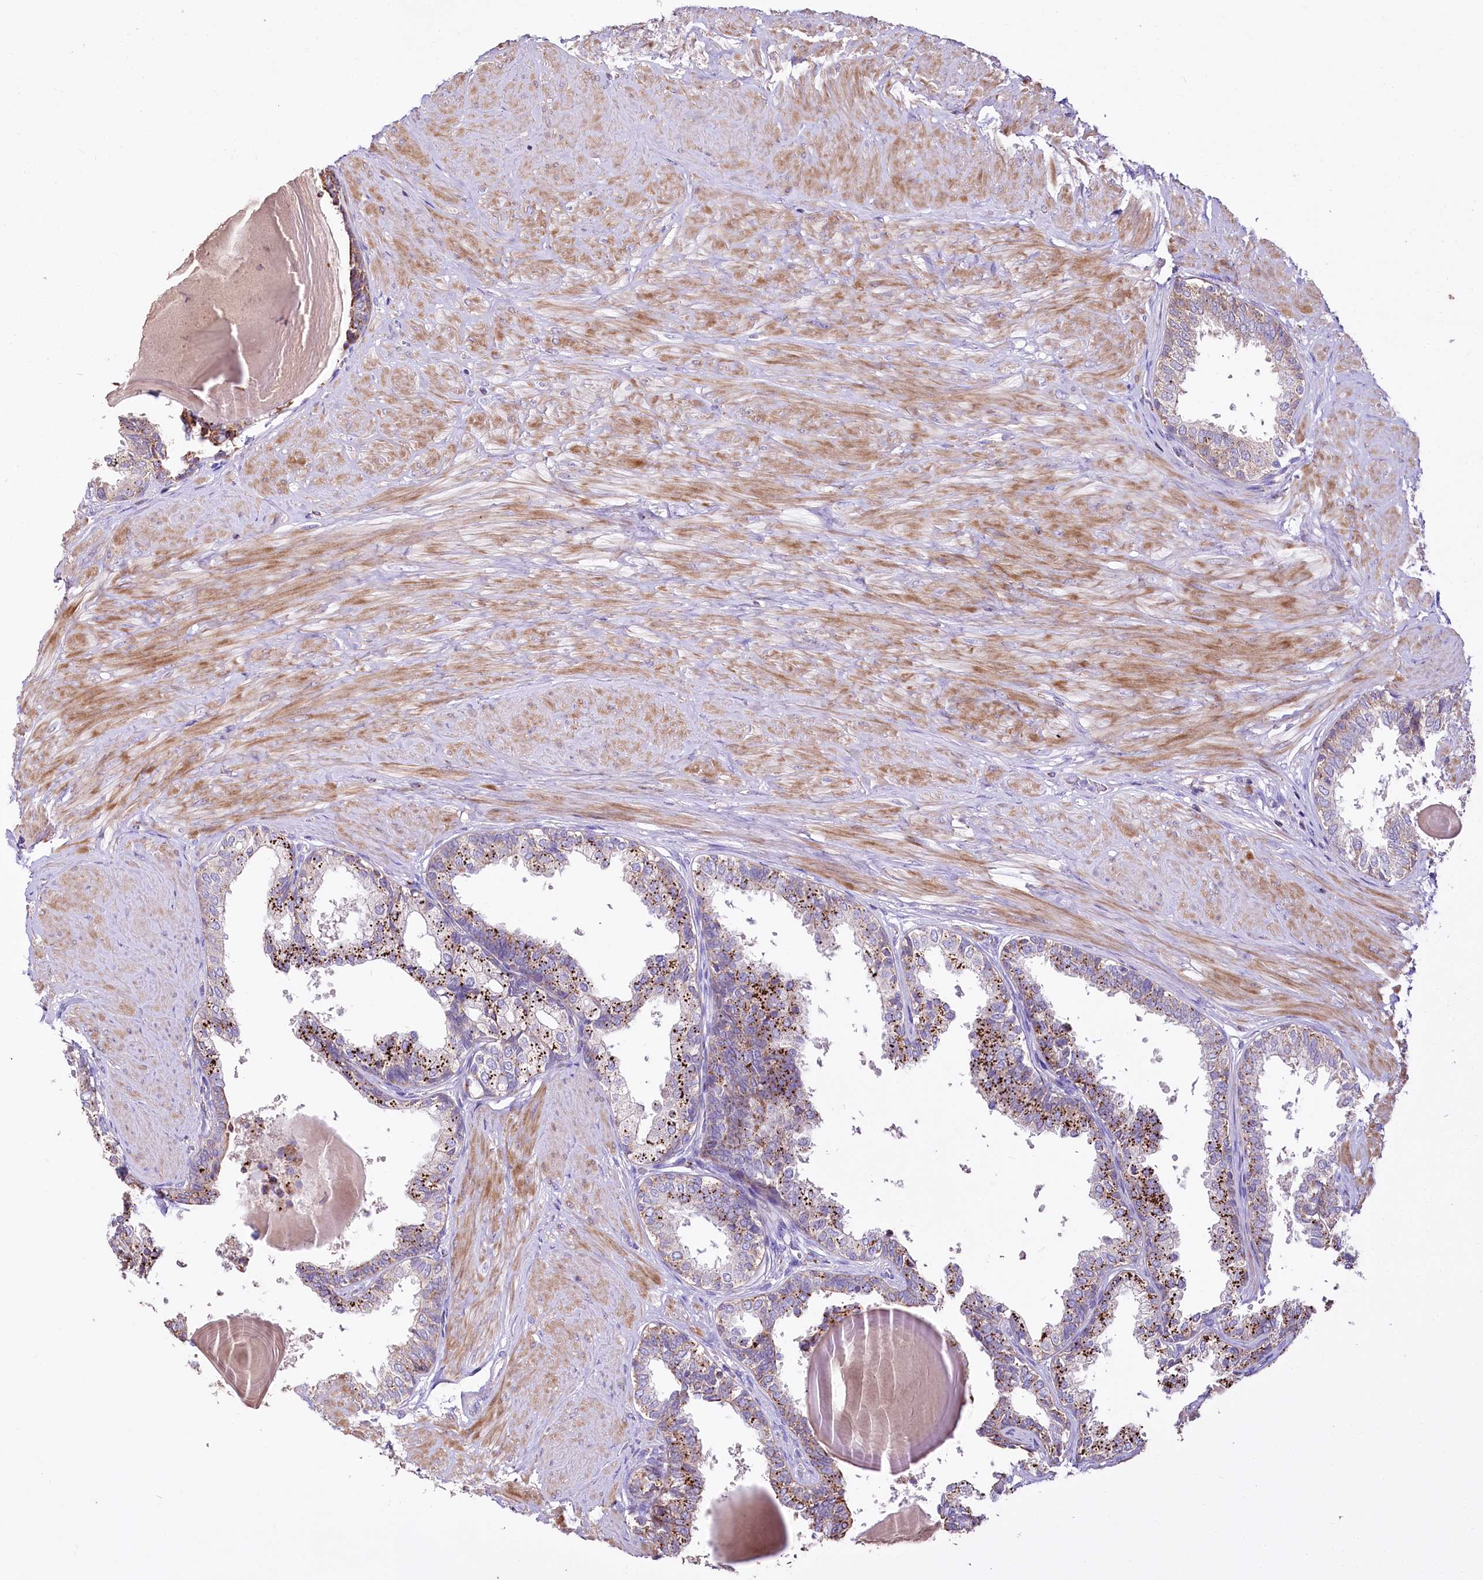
{"staining": {"intensity": "moderate", "quantity": "25%-75%", "location": "cytoplasmic/membranous"}, "tissue": "prostate", "cell_type": "Glandular cells", "image_type": "normal", "snomed": [{"axis": "morphology", "description": "Normal tissue, NOS"}, {"axis": "topography", "description": "Prostate"}], "caption": "Immunohistochemistry (IHC) staining of benign prostate, which shows medium levels of moderate cytoplasmic/membranous expression in approximately 25%-75% of glandular cells indicating moderate cytoplasmic/membranous protein staining. The staining was performed using DAB (brown) for protein detection and nuclei were counterstained in hematoxylin (blue).", "gene": "PTER", "patient": {"sex": "male", "age": 48}}